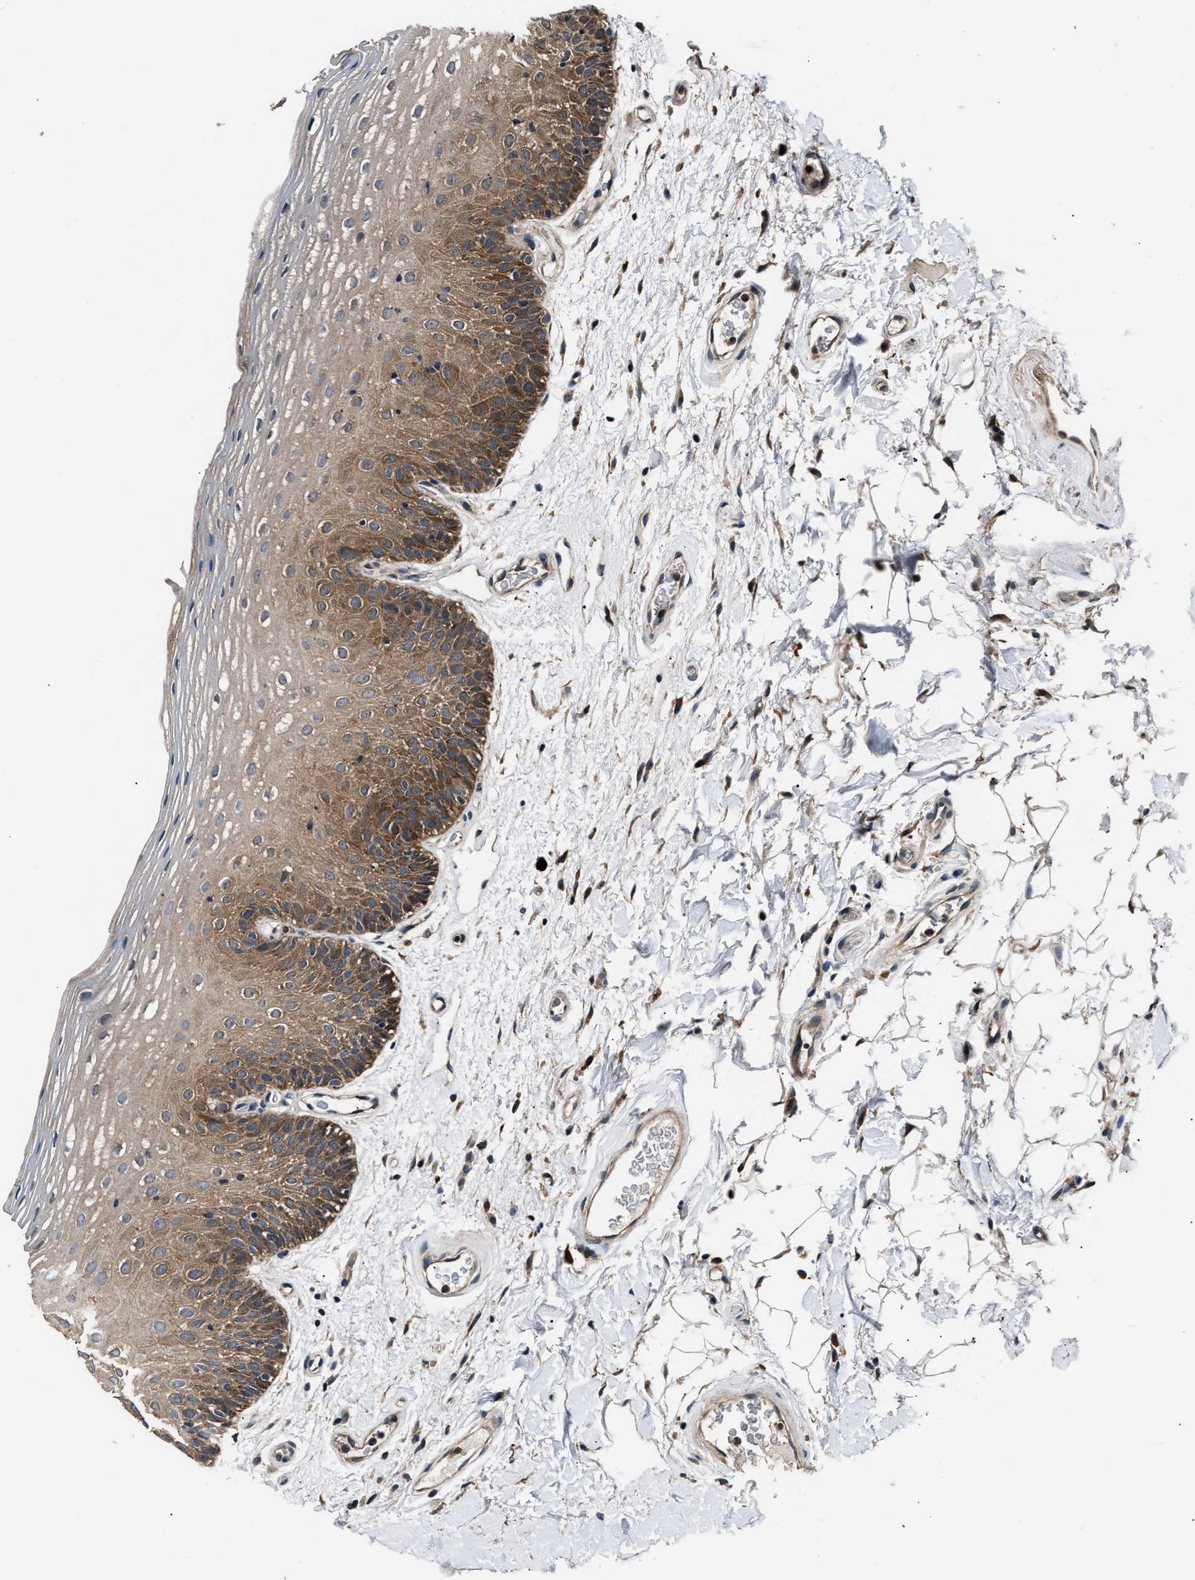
{"staining": {"intensity": "strong", "quantity": "25%-75%", "location": "cytoplasmic/membranous"}, "tissue": "oral mucosa", "cell_type": "Squamous epithelial cells", "image_type": "normal", "snomed": [{"axis": "morphology", "description": "Normal tissue, NOS"}, {"axis": "morphology", "description": "Squamous cell carcinoma, NOS"}, {"axis": "topography", "description": "Skeletal muscle"}, {"axis": "topography", "description": "Oral tissue"}], "caption": "Normal oral mucosa demonstrates strong cytoplasmic/membranous positivity in about 25%-75% of squamous epithelial cells, visualized by immunohistochemistry.", "gene": "IMPDH2", "patient": {"sex": "male", "age": 71}}